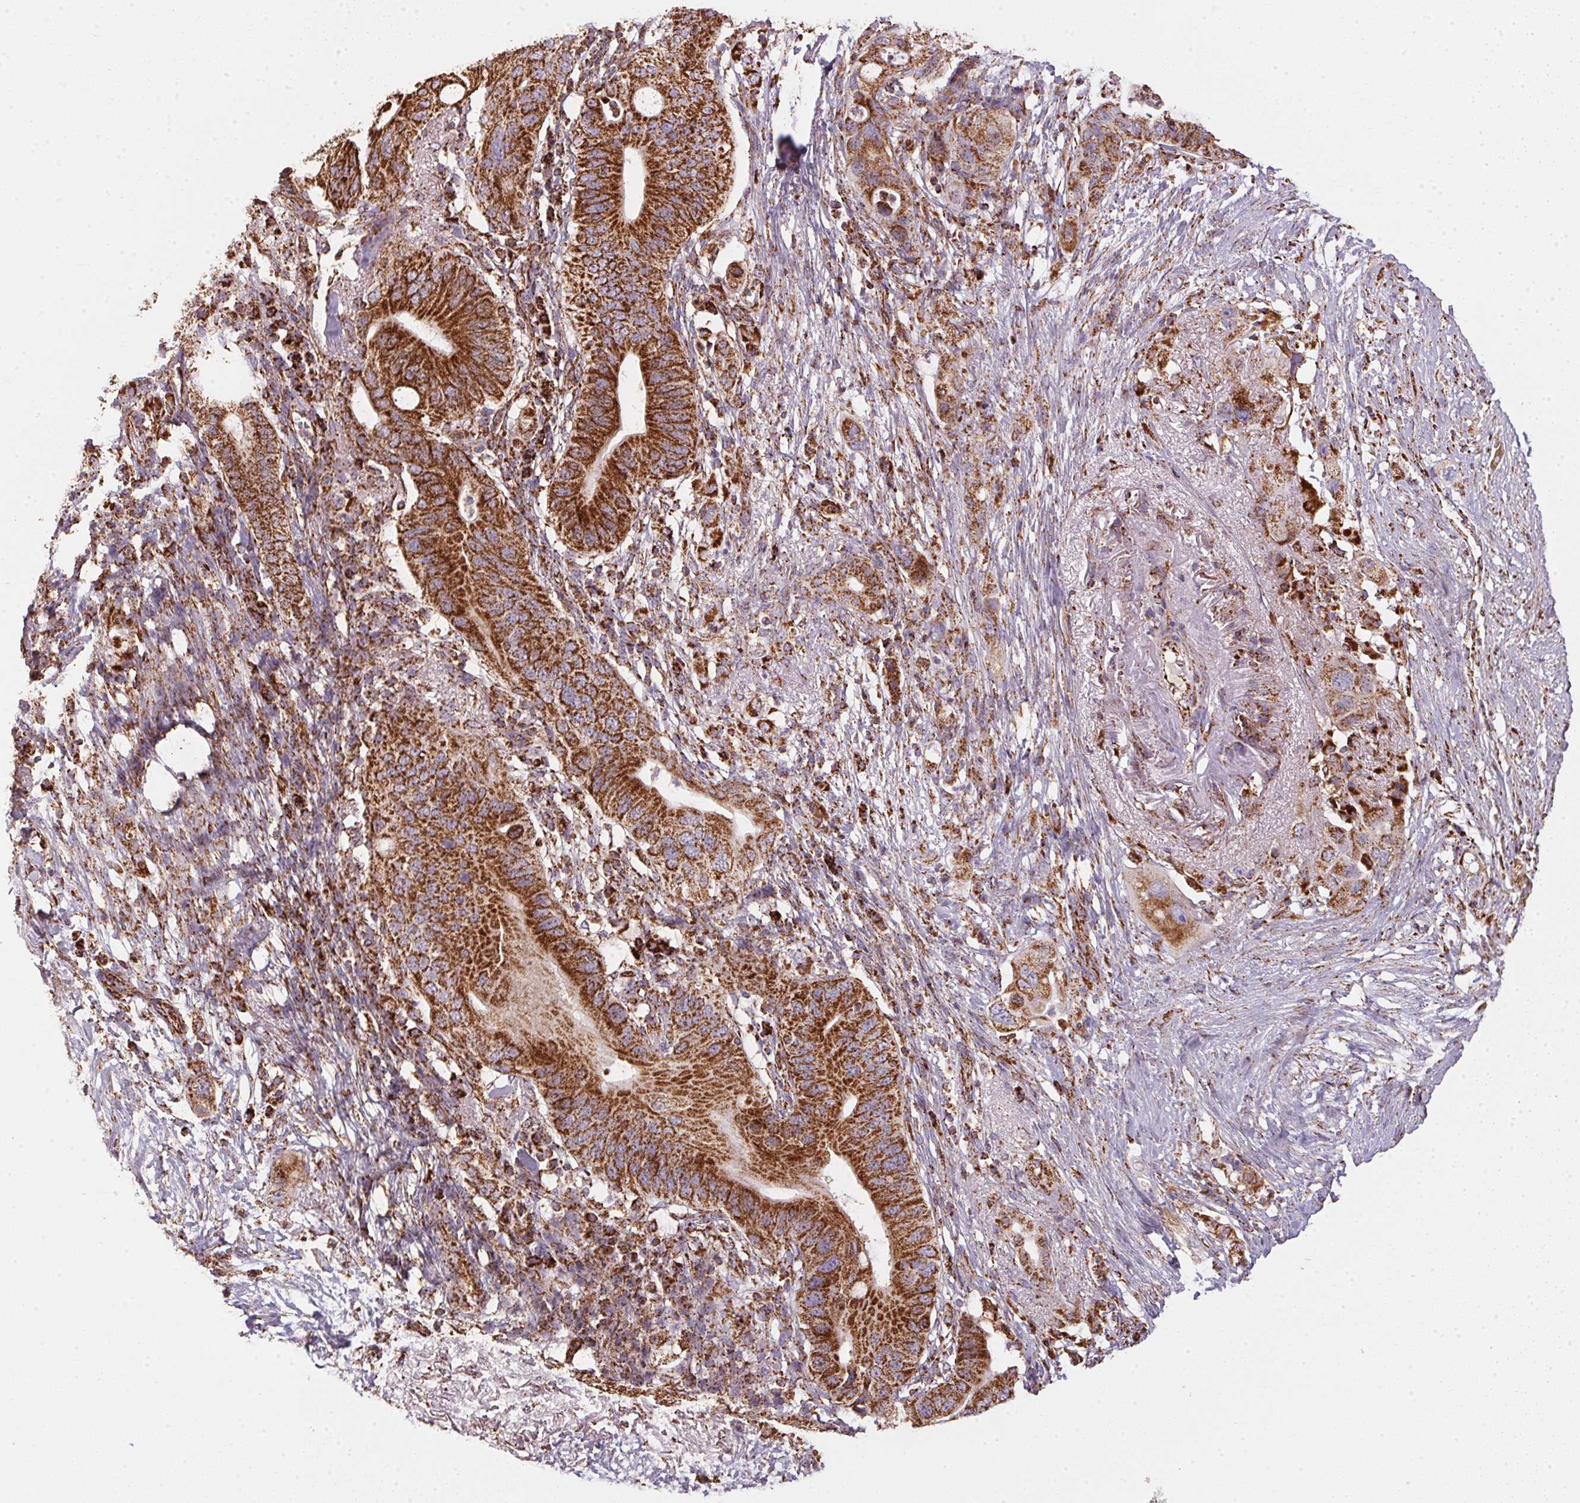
{"staining": {"intensity": "strong", "quantity": ">75%", "location": "cytoplasmic/membranous"}, "tissue": "pancreatic cancer", "cell_type": "Tumor cells", "image_type": "cancer", "snomed": [{"axis": "morphology", "description": "Adenocarcinoma, NOS"}, {"axis": "topography", "description": "Pancreas"}], "caption": "Immunohistochemistry (IHC) (DAB (3,3'-diaminobenzidine)) staining of human pancreatic adenocarcinoma shows strong cytoplasmic/membranous protein staining in about >75% of tumor cells.", "gene": "NDUFS2", "patient": {"sex": "female", "age": 72}}